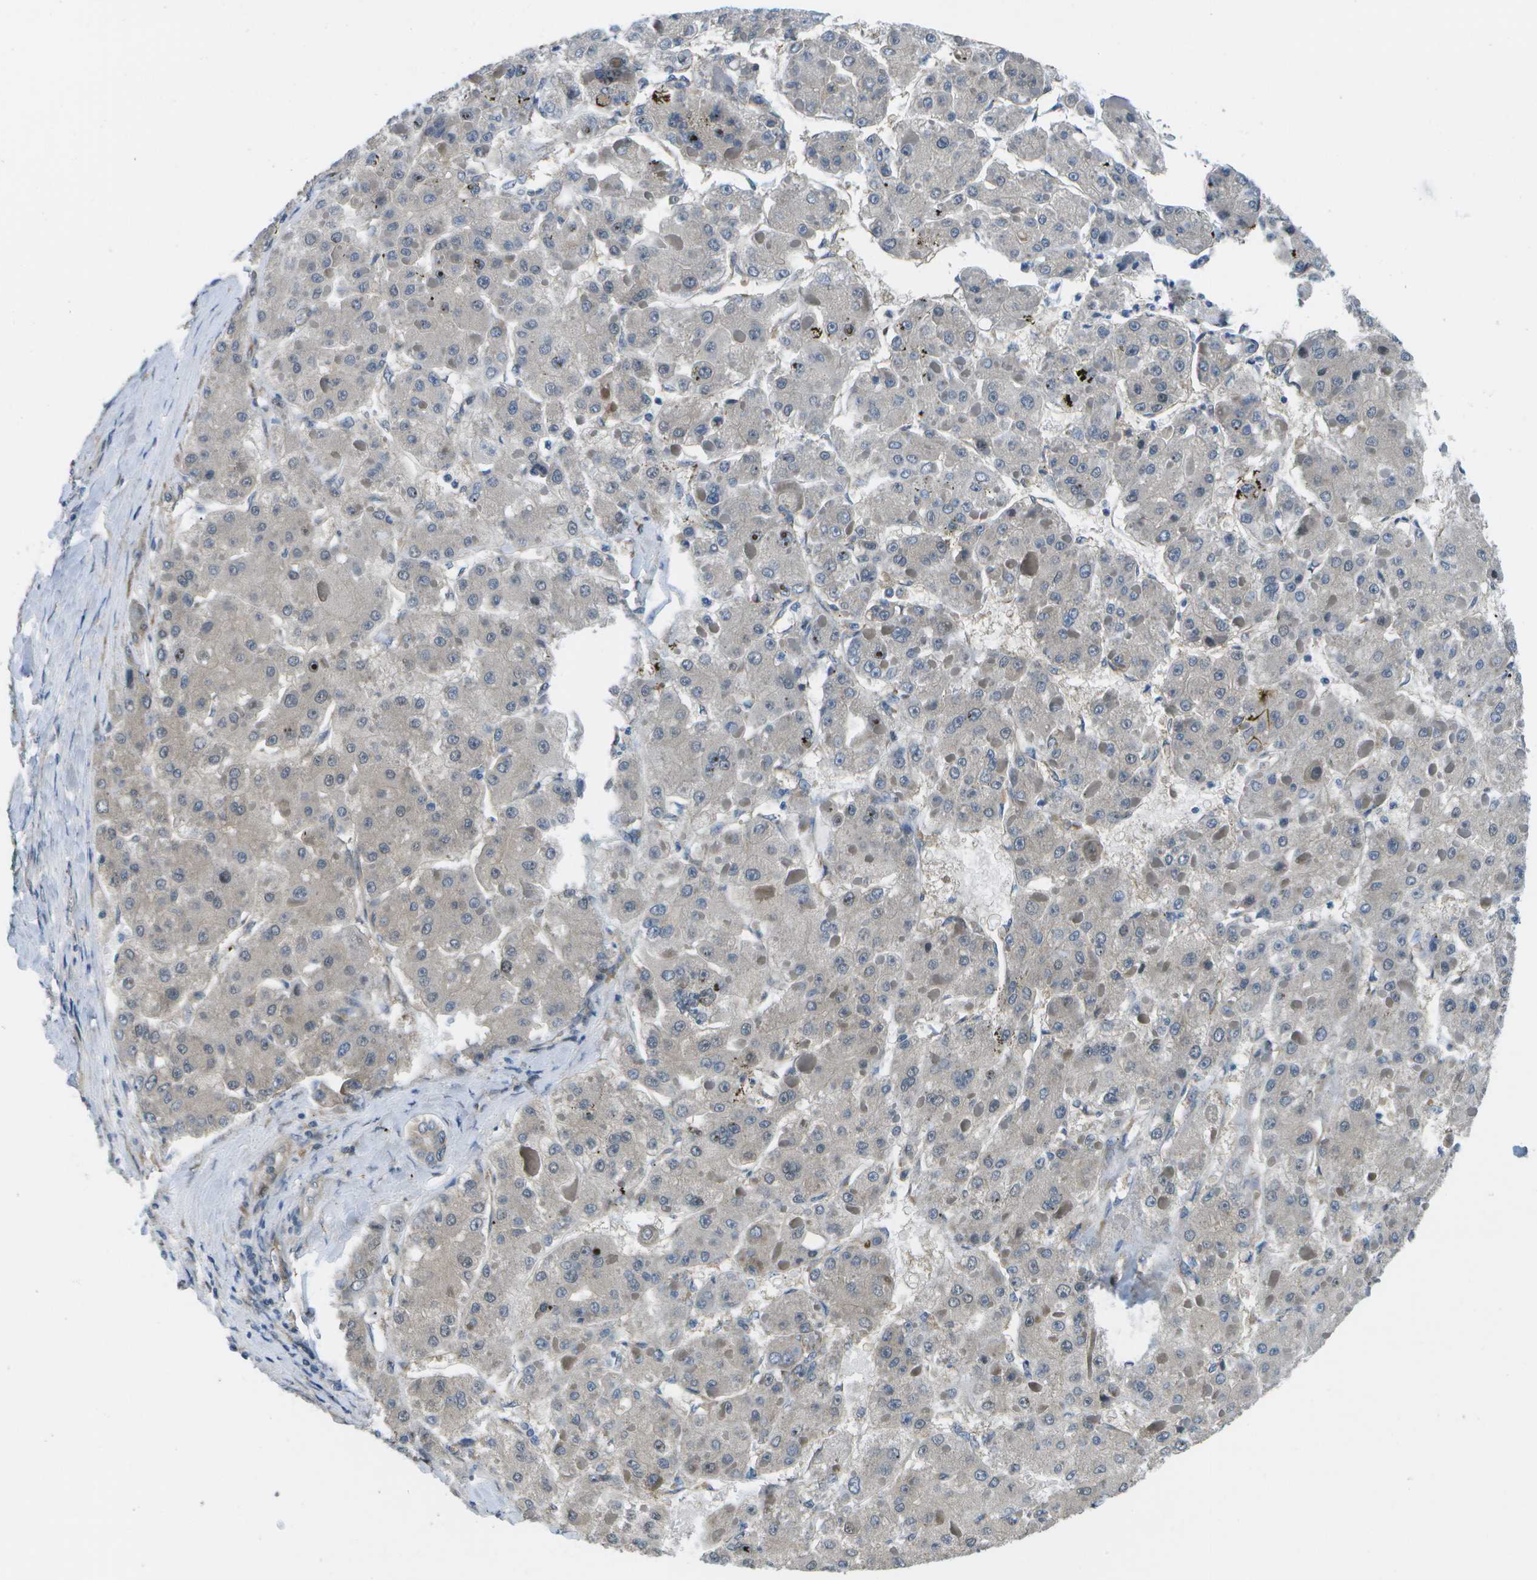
{"staining": {"intensity": "negative", "quantity": "none", "location": "none"}, "tissue": "liver cancer", "cell_type": "Tumor cells", "image_type": "cancer", "snomed": [{"axis": "morphology", "description": "Carcinoma, Hepatocellular, NOS"}, {"axis": "topography", "description": "Liver"}], "caption": "This is an IHC micrograph of hepatocellular carcinoma (liver). There is no positivity in tumor cells.", "gene": "P3H1", "patient": {"sex": "female", "age": 73}}